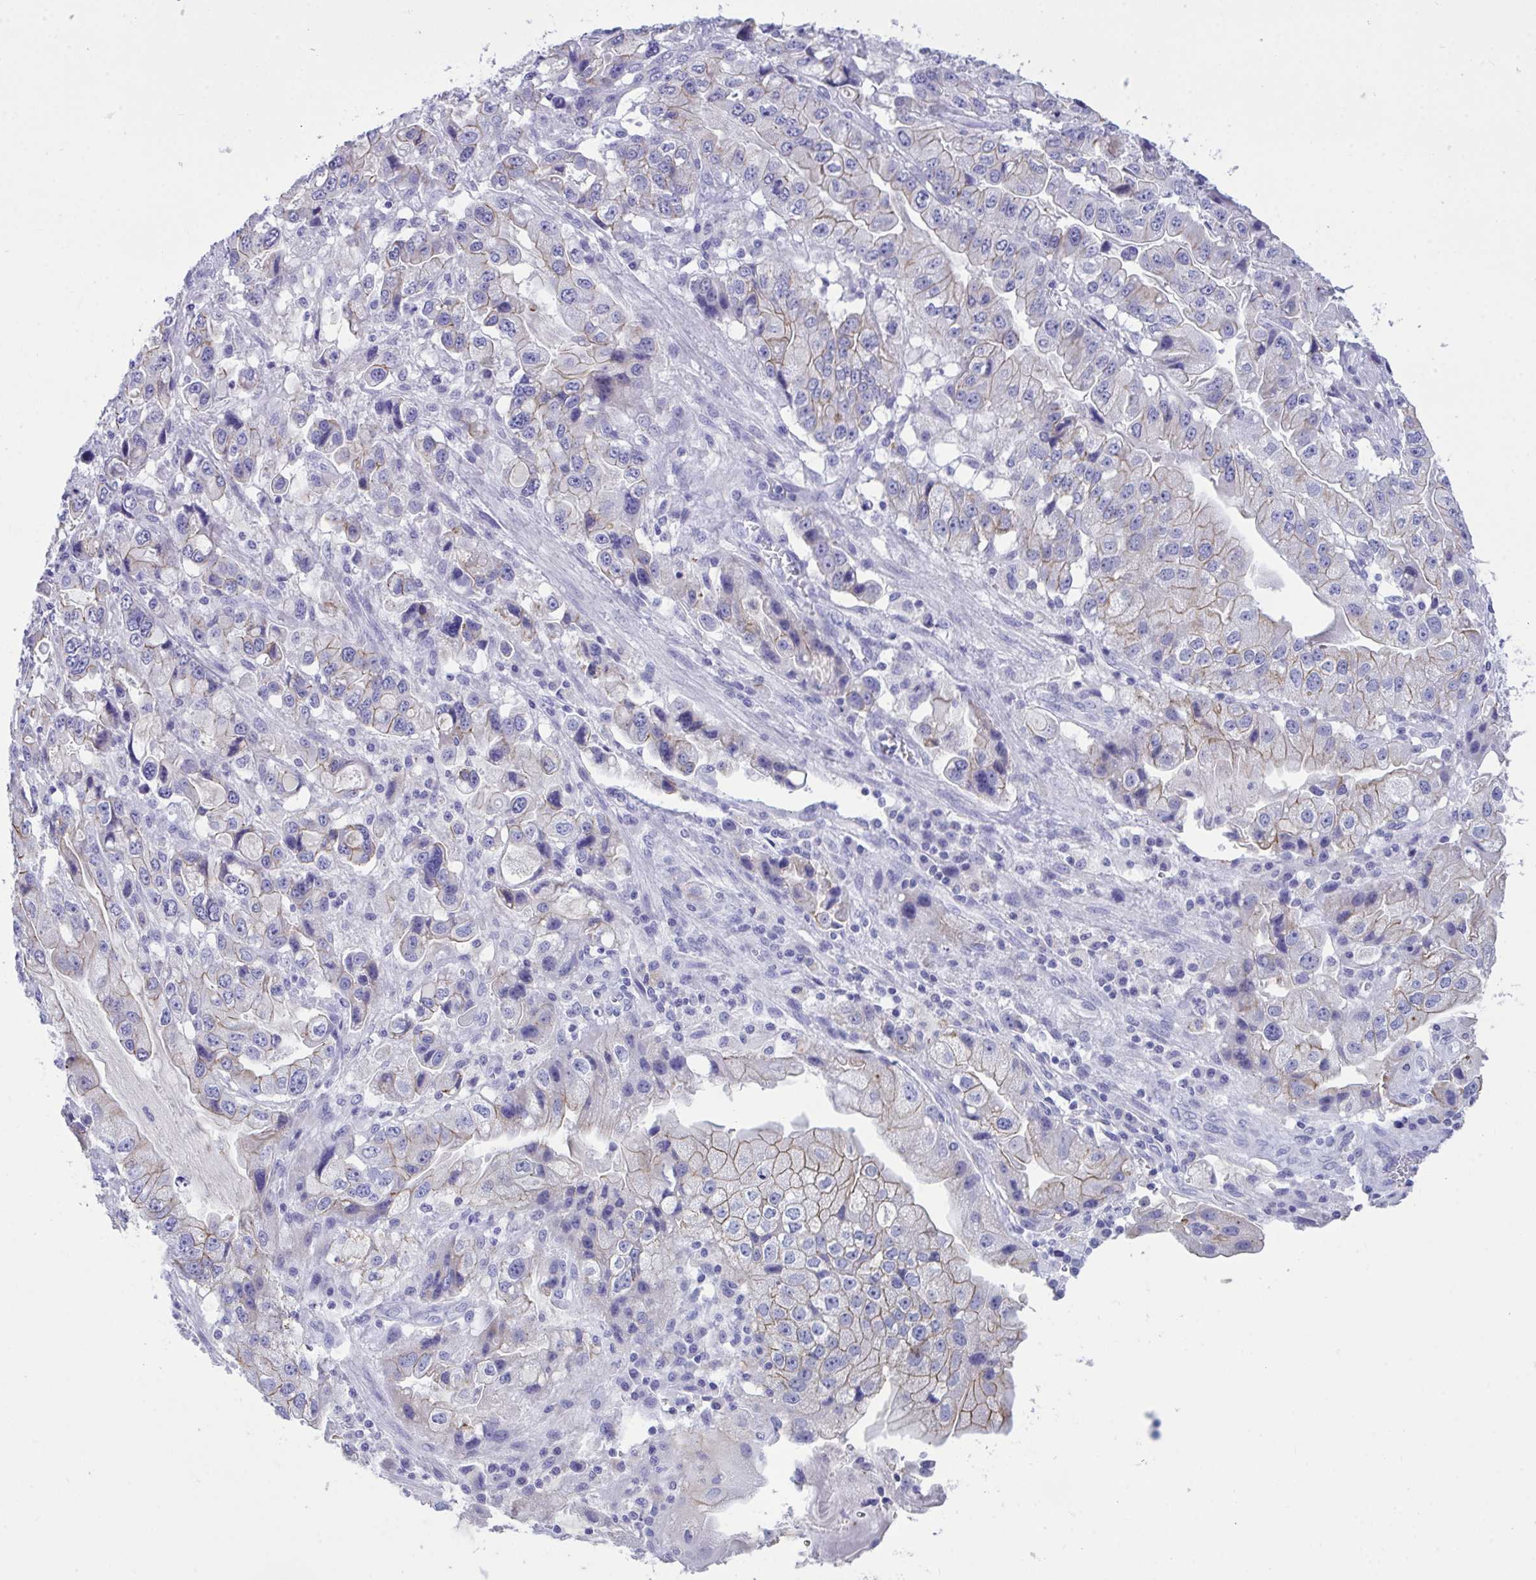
{"staining": {"intensity": "weak", "quantity": "<25%", "location": "cytoplasmic/membranous"}, "tissue": "stomach cancer", "cell_type": "Tumor cells", "image_type": "cancer", "snomed": [{"axis": "morphology", "description": "Adenocarcinoma, NOS"}, {"axis": "topography", "description": "Stomach, lower"}], "caption": "IHC of human stomach adenocarcinoma displays no expression in tumor cells.", "gene": "GLB1L2", "patient": {"sex": "female", "age": 93}}